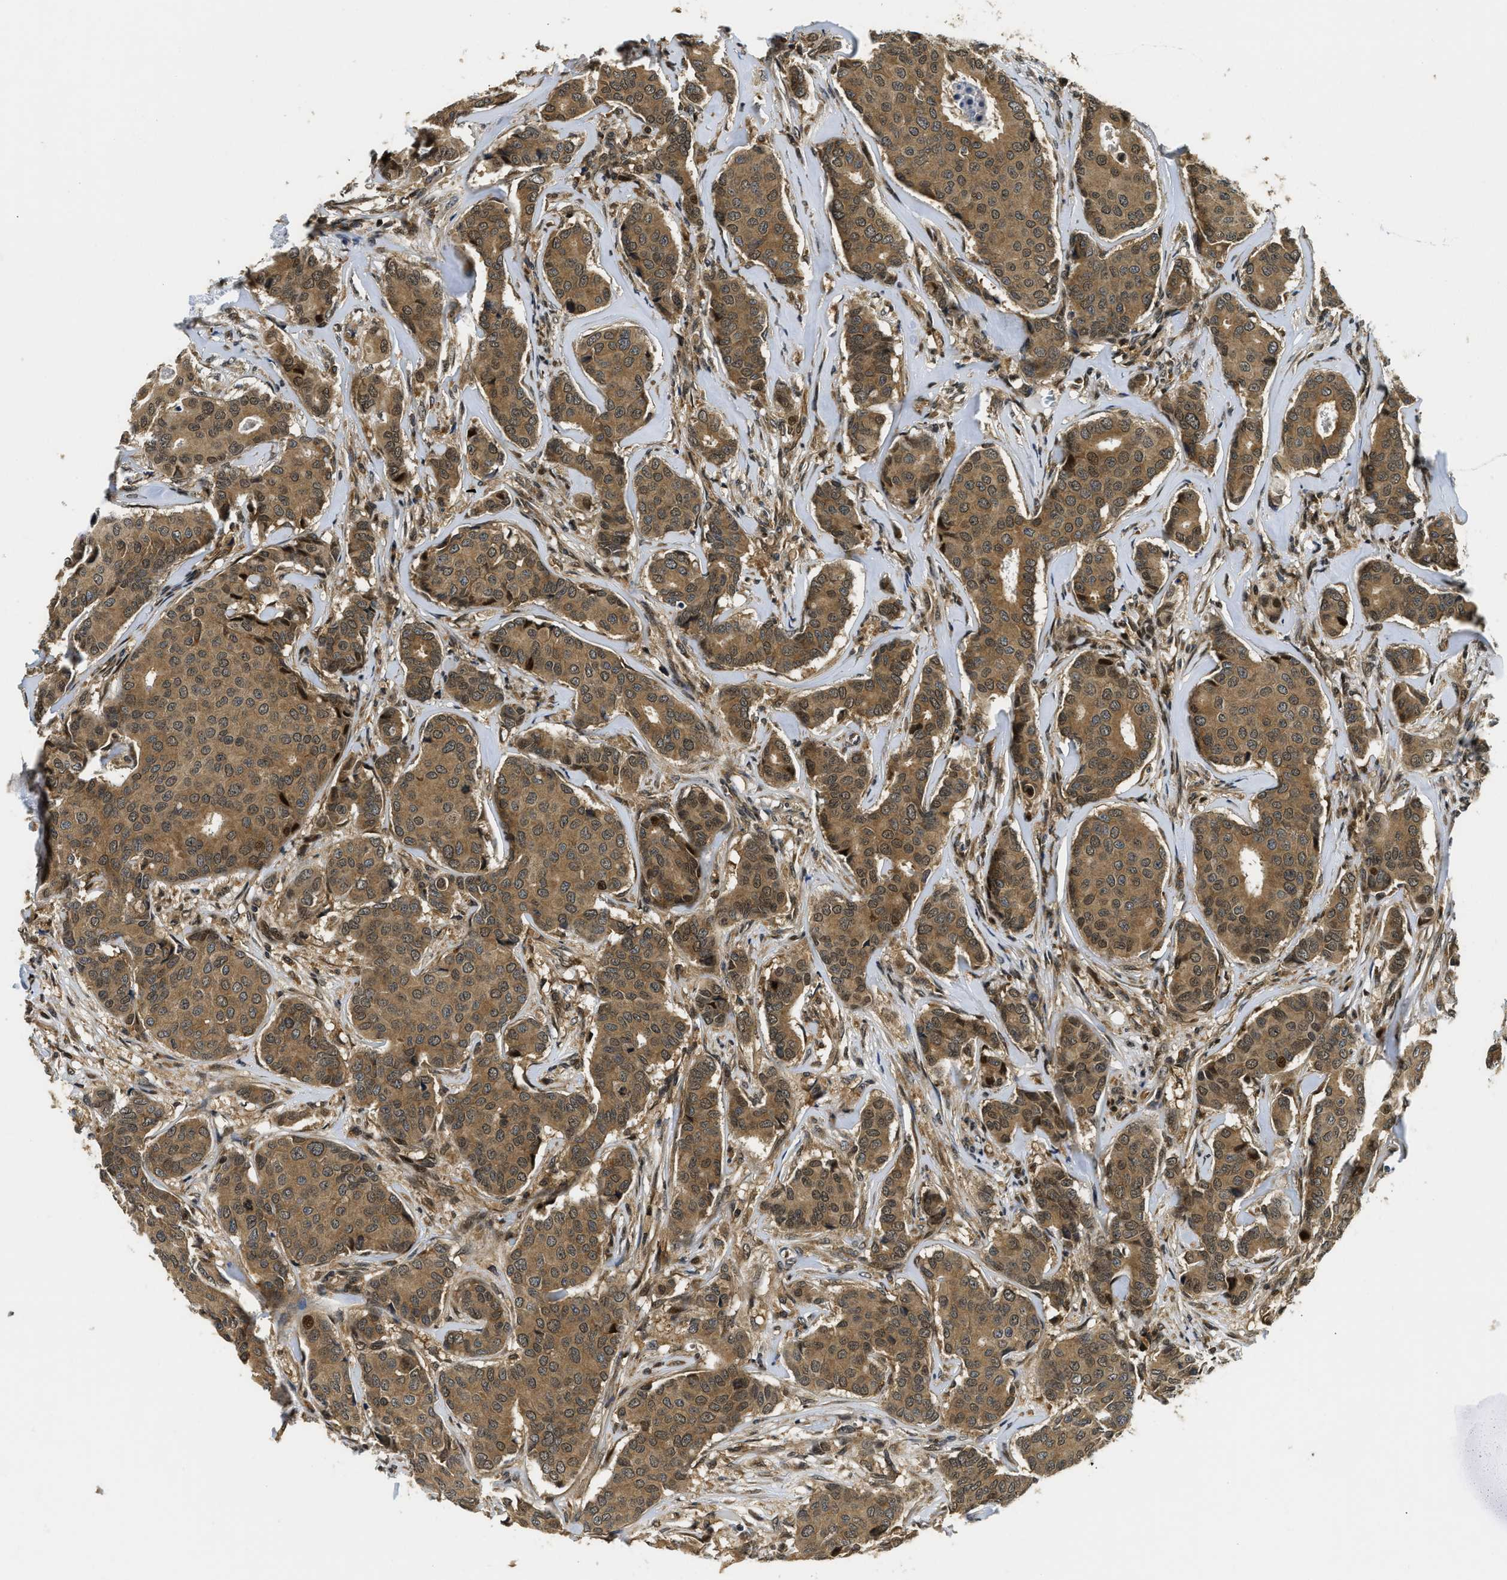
{"staining": {"intensity": "moderate", "quantity": ">75%", "location": "cytoplasmic/membranous,nuclear"}, "tissue": "breast cancer", "cell_type": "Tumor cells", "image_type": "cancer", "snomed": [{"axis": "morphology", "description": "Duct carcinoma"}, {"axis": "topography", "description": "Breast"}], "caption": "IHC micrograph of neoplastic tissue: intraductal carcinoma (breast) stained using IHC shows medium levels of moderate protein expression localized specifically in the cytoplasmic/membranous and nuclear of tumor cells, appearing as a cytoplasmic/membranous and nuclear brown color.", "gene": "ADSL", "patient": {"sex": "female", "age": 75}}